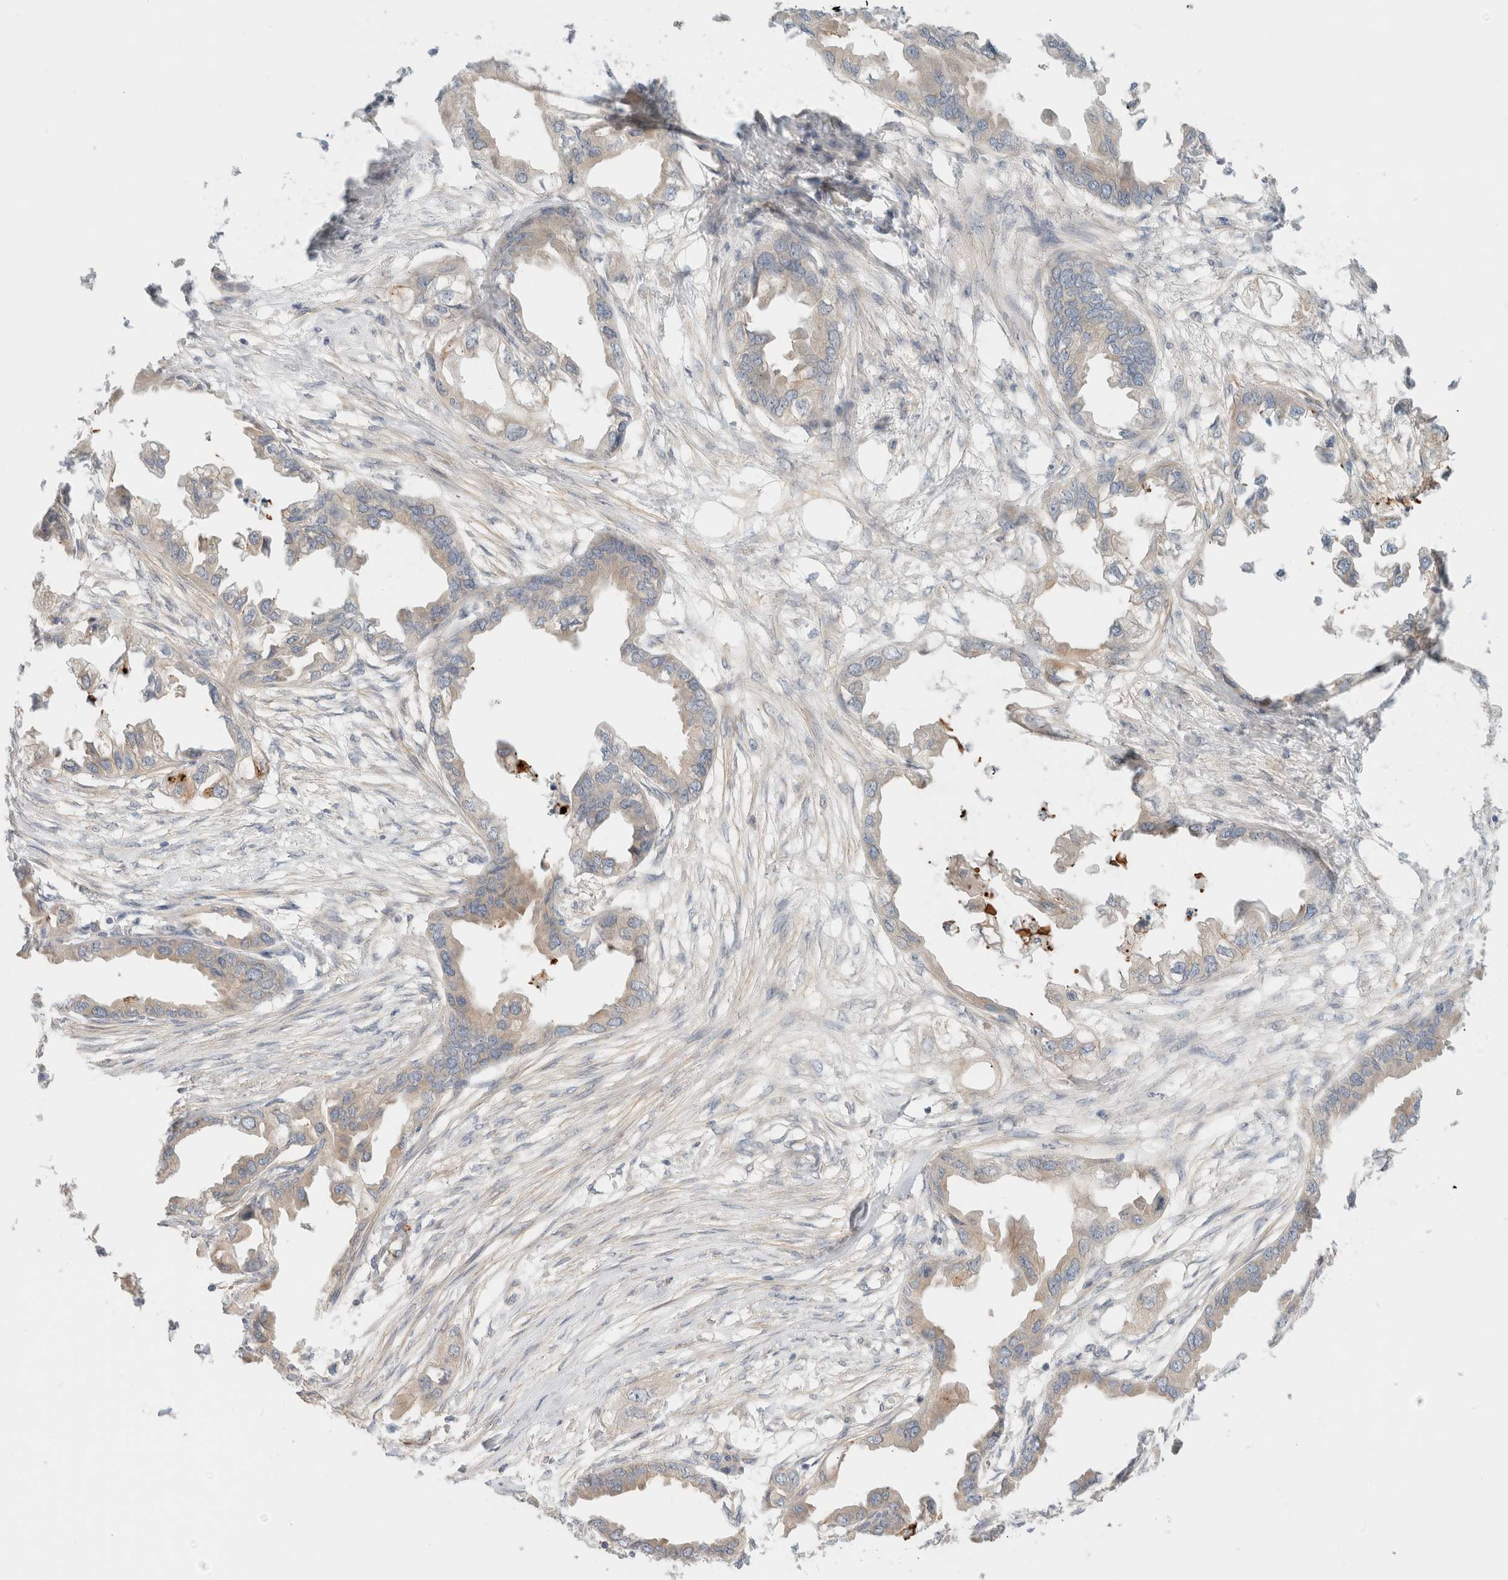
{"staining": {"intensity": "weak", "quantity": "<25%", "location": "cytoplasmic/membranous"}, "tissue": "endometrial cancer", "cell_type": "Tumor cells", "image_type": "cancer", "snomed": [{"axis": "morphology", "description": "Adenocarcinoma, NOS"}, {"axis": "morphology", "description": "Adenocarcinoma, metastatic, NOS"}, {"axis": "topography", "description": "Adipose tissue"}, {"axis": "topography", "description": "Endometrium"}], "caption": "This histopathology image is of endometrial cancer (adenocarcinoma) stained with immunohistochemistry (IHC) to label a protein in brown with the nuclei are counter-stained blue. There is no staining in tumor cells. Nuclei are stained in blue.", "gene": "MARK3", "patient": {"sex": "female", "age": 67}}